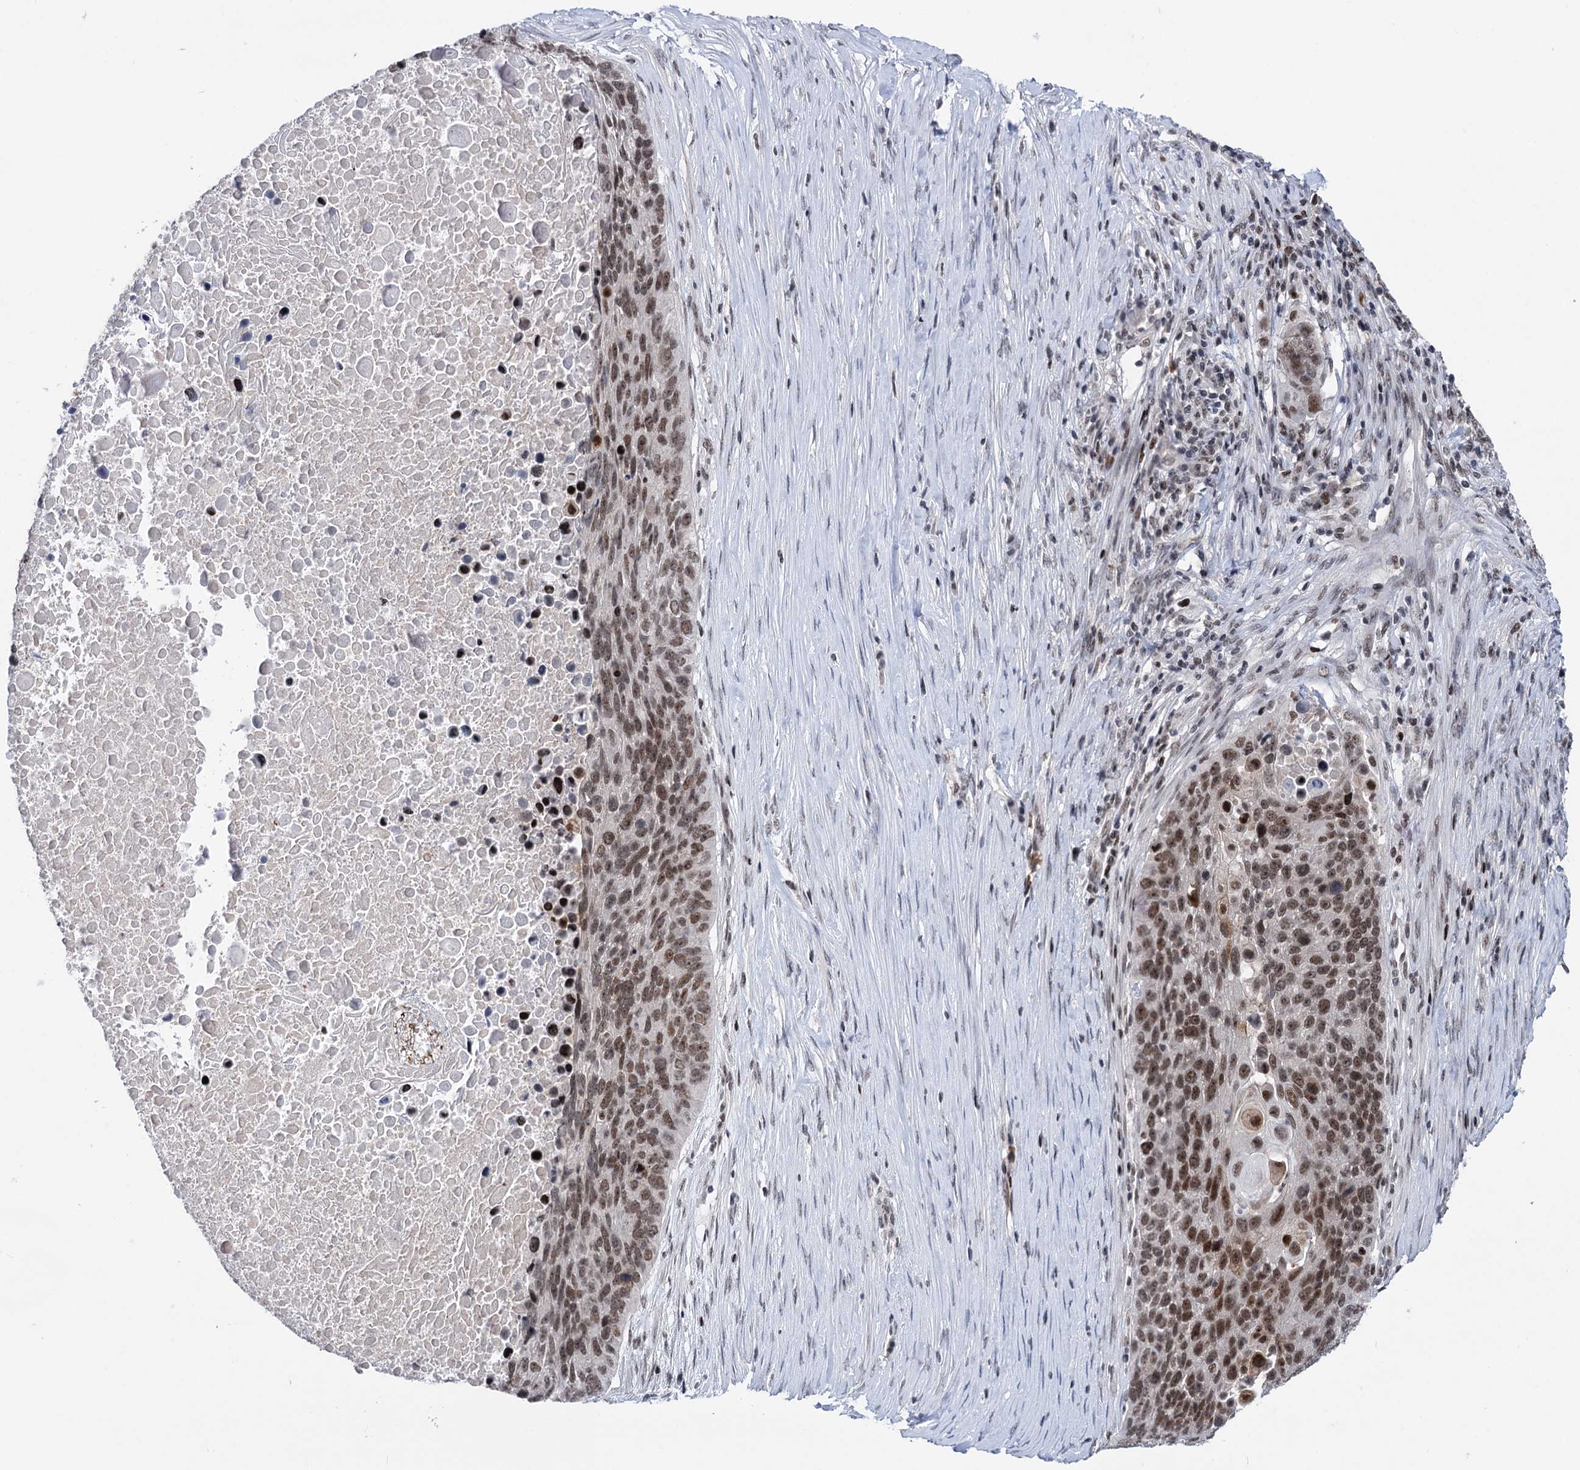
{"staining": {"intensity": "moderate", "quantity": ">75%", "location": "nuclear"}, "tissue": "lung cancer", "cell_type": "Tumor cells", "image_type": "cancer", "snomed": [{"axis": "morphology", "description": "Normal tissue, NOS"}, {"axis": "morphology", "description": "Squamous cell carcinoma, NOS"}, {"axis": "topography", "description": "Lymph node"}, {"axis": "topography", "description": "Lung"}], "caption": "A photomicrograph showing moderate nuclear expression in about >75% of tumor cells in squamous cell carcinoma (lung), as visualized by brown immunohistochemical staining.", "gene": "ZCCHC10", "patient": {"sex": "male", "age": 66}}